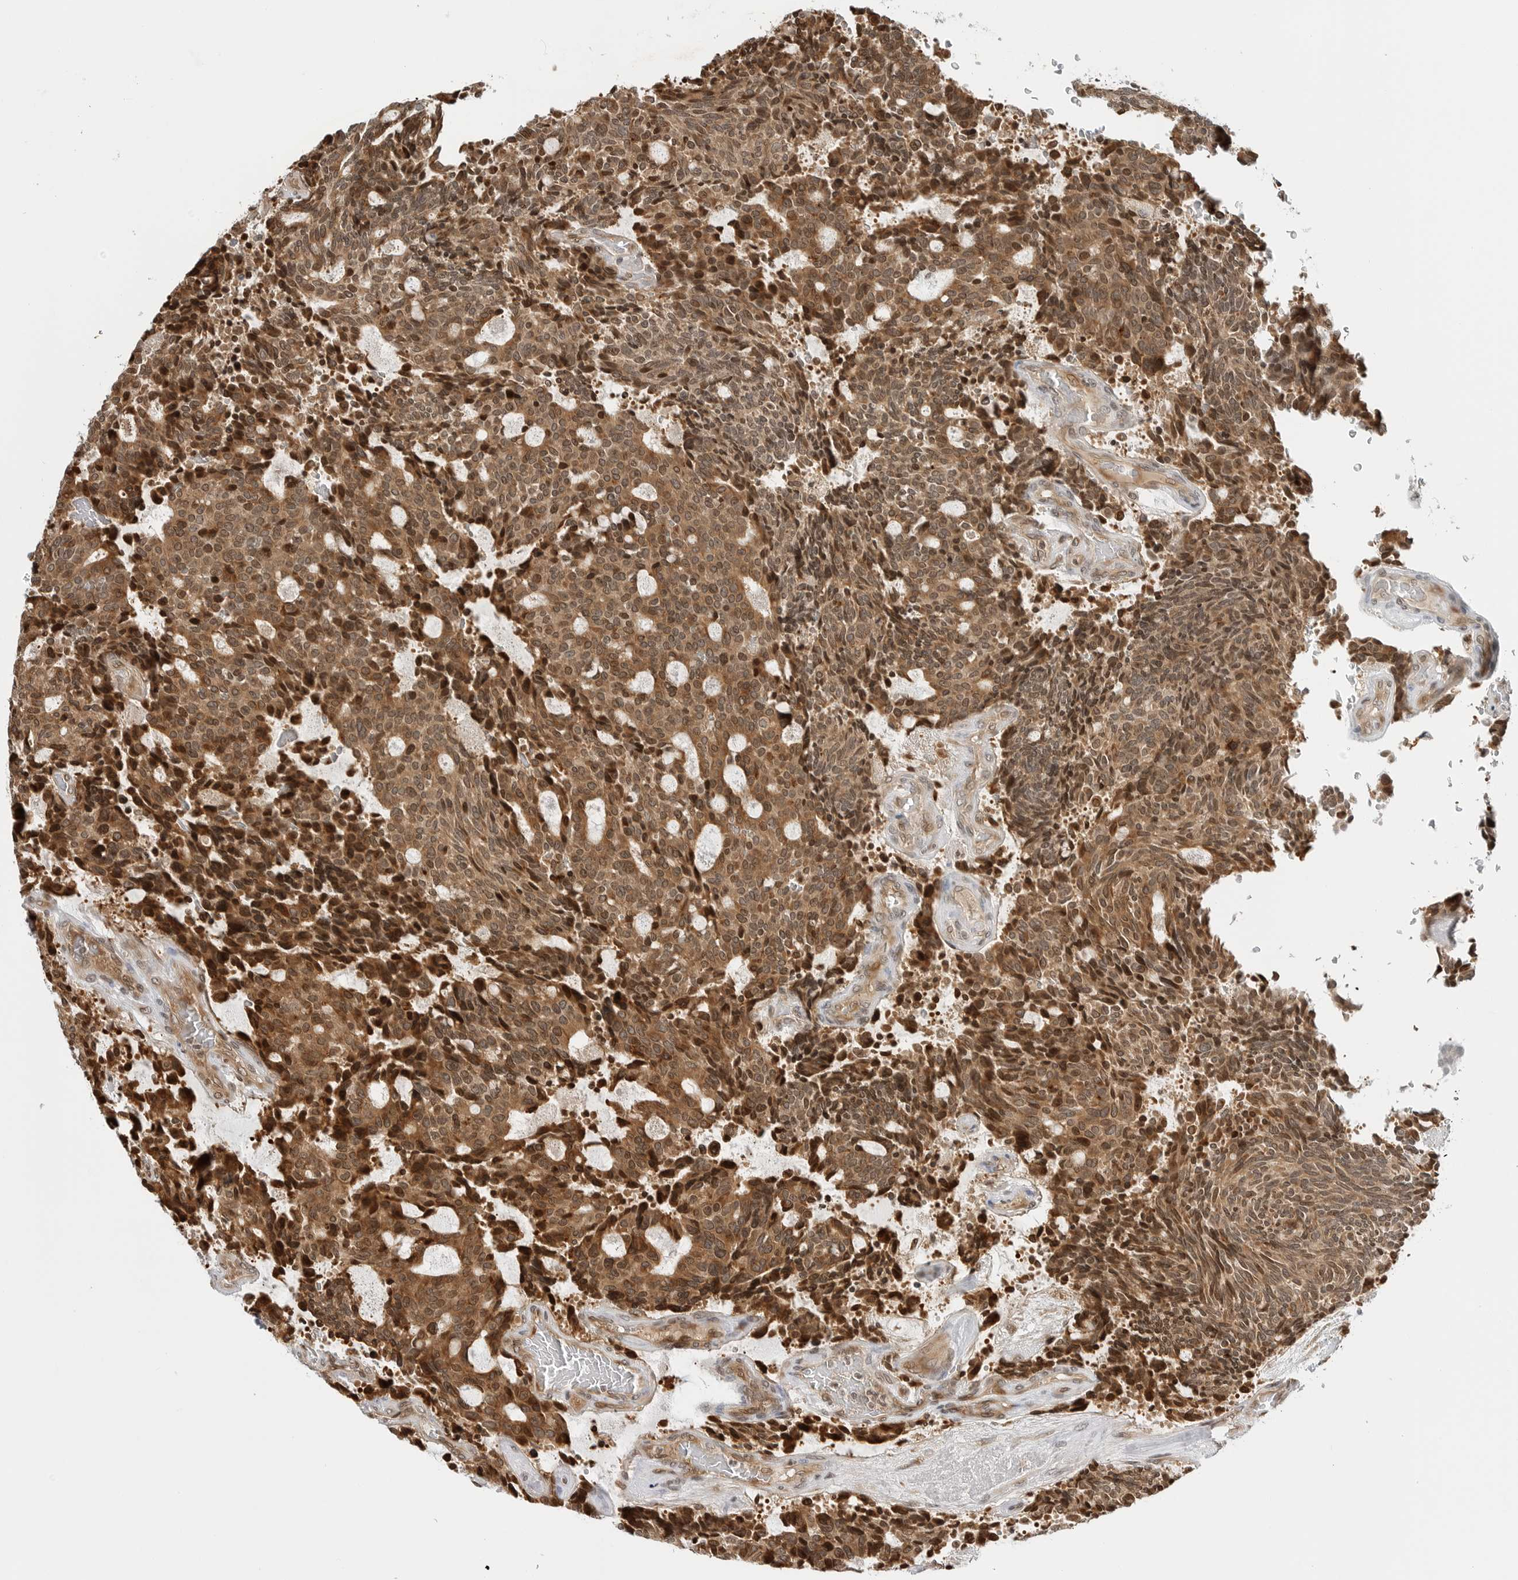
{"staining": {"intensity": "moderate", "quantity": ">75%", "location": "cytoplasmic/membranous,nuclear"}, "tissue": "carcinoid", "cell_type": "Tumor cells", "image_type": "cancer", "snomed": [{"axis": "morphology", "description": "Carcinoid, malignant, NOS"}, {"axis": "topography", "description": "Pancreas"}], "caption": "The immunohistochemical stain labels moderate cytoplasmic/membranous and nuclear expression in tumor cells of carcinoid tissue. The staining is performed using DAB brown chromogen to label protein expression. The nuclei are counter-stained blue using hematoxylin.", "gene": "TIPRL", "patient": {"sex": "female", "age": 54}}